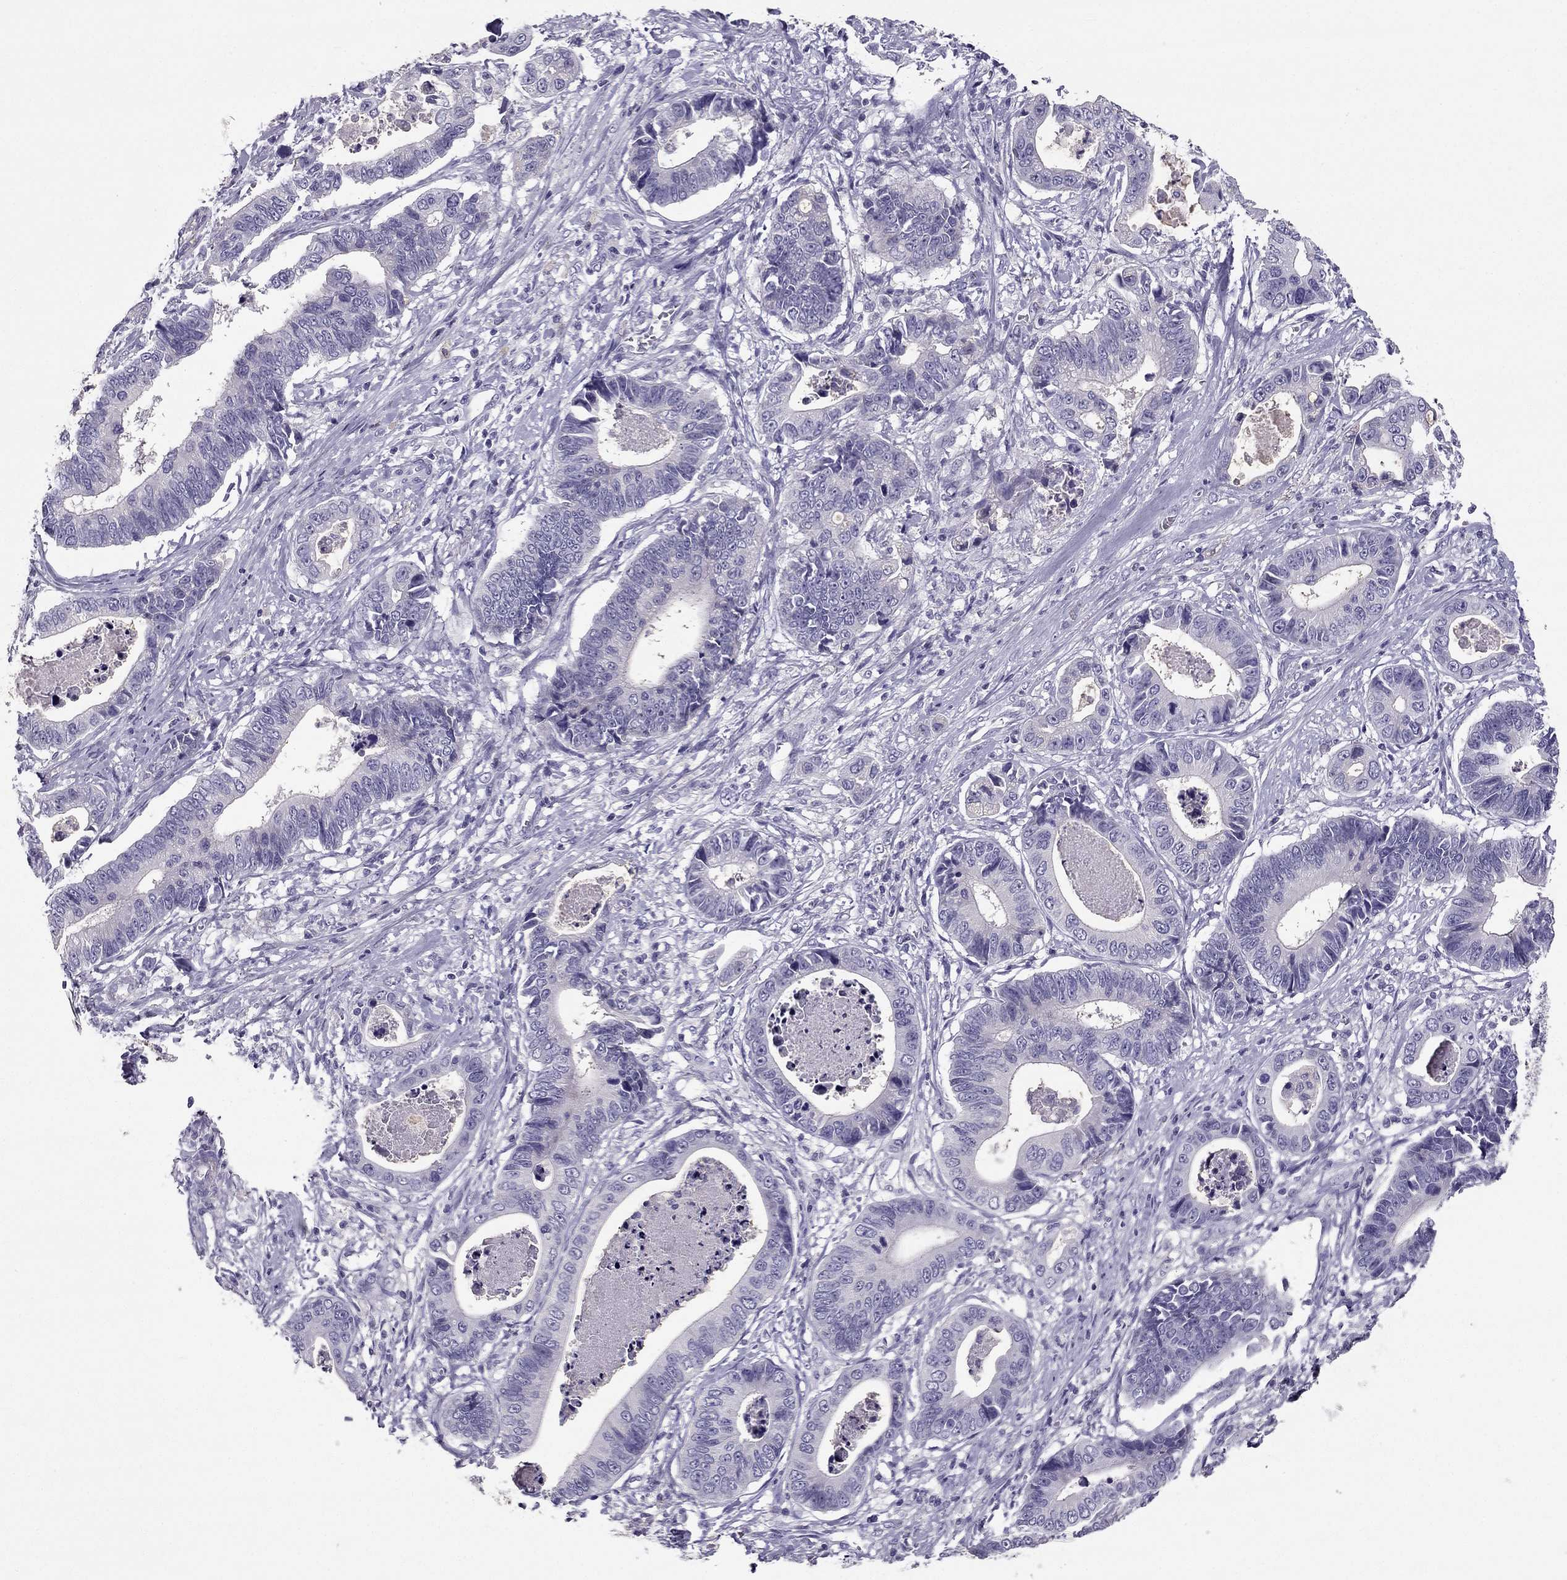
{"staining": {"intensity": "negative", "quantity": "none", "location": "none"}, "tissue": "stomach cancer", "cell_type": "Tumor cells", "image_type": "cancer", "snomed": [{"axis": "morphology", "description": "Adenocarcinoma, NOS"}, {"axis": "topography", "description": "Stomach"}], "caption": "Stomach adenocarcinoma was stained to show a protein in brown. There is no significant staining in tumor cells. Brightfield microscopy of IHC stained with DAB (3,3'-diaminobenzidine) (brown) and hematoxylin (blue), captured at high magnification.", "gene": "LMTK3", "patient": {"sex": "male", "age": 84}}